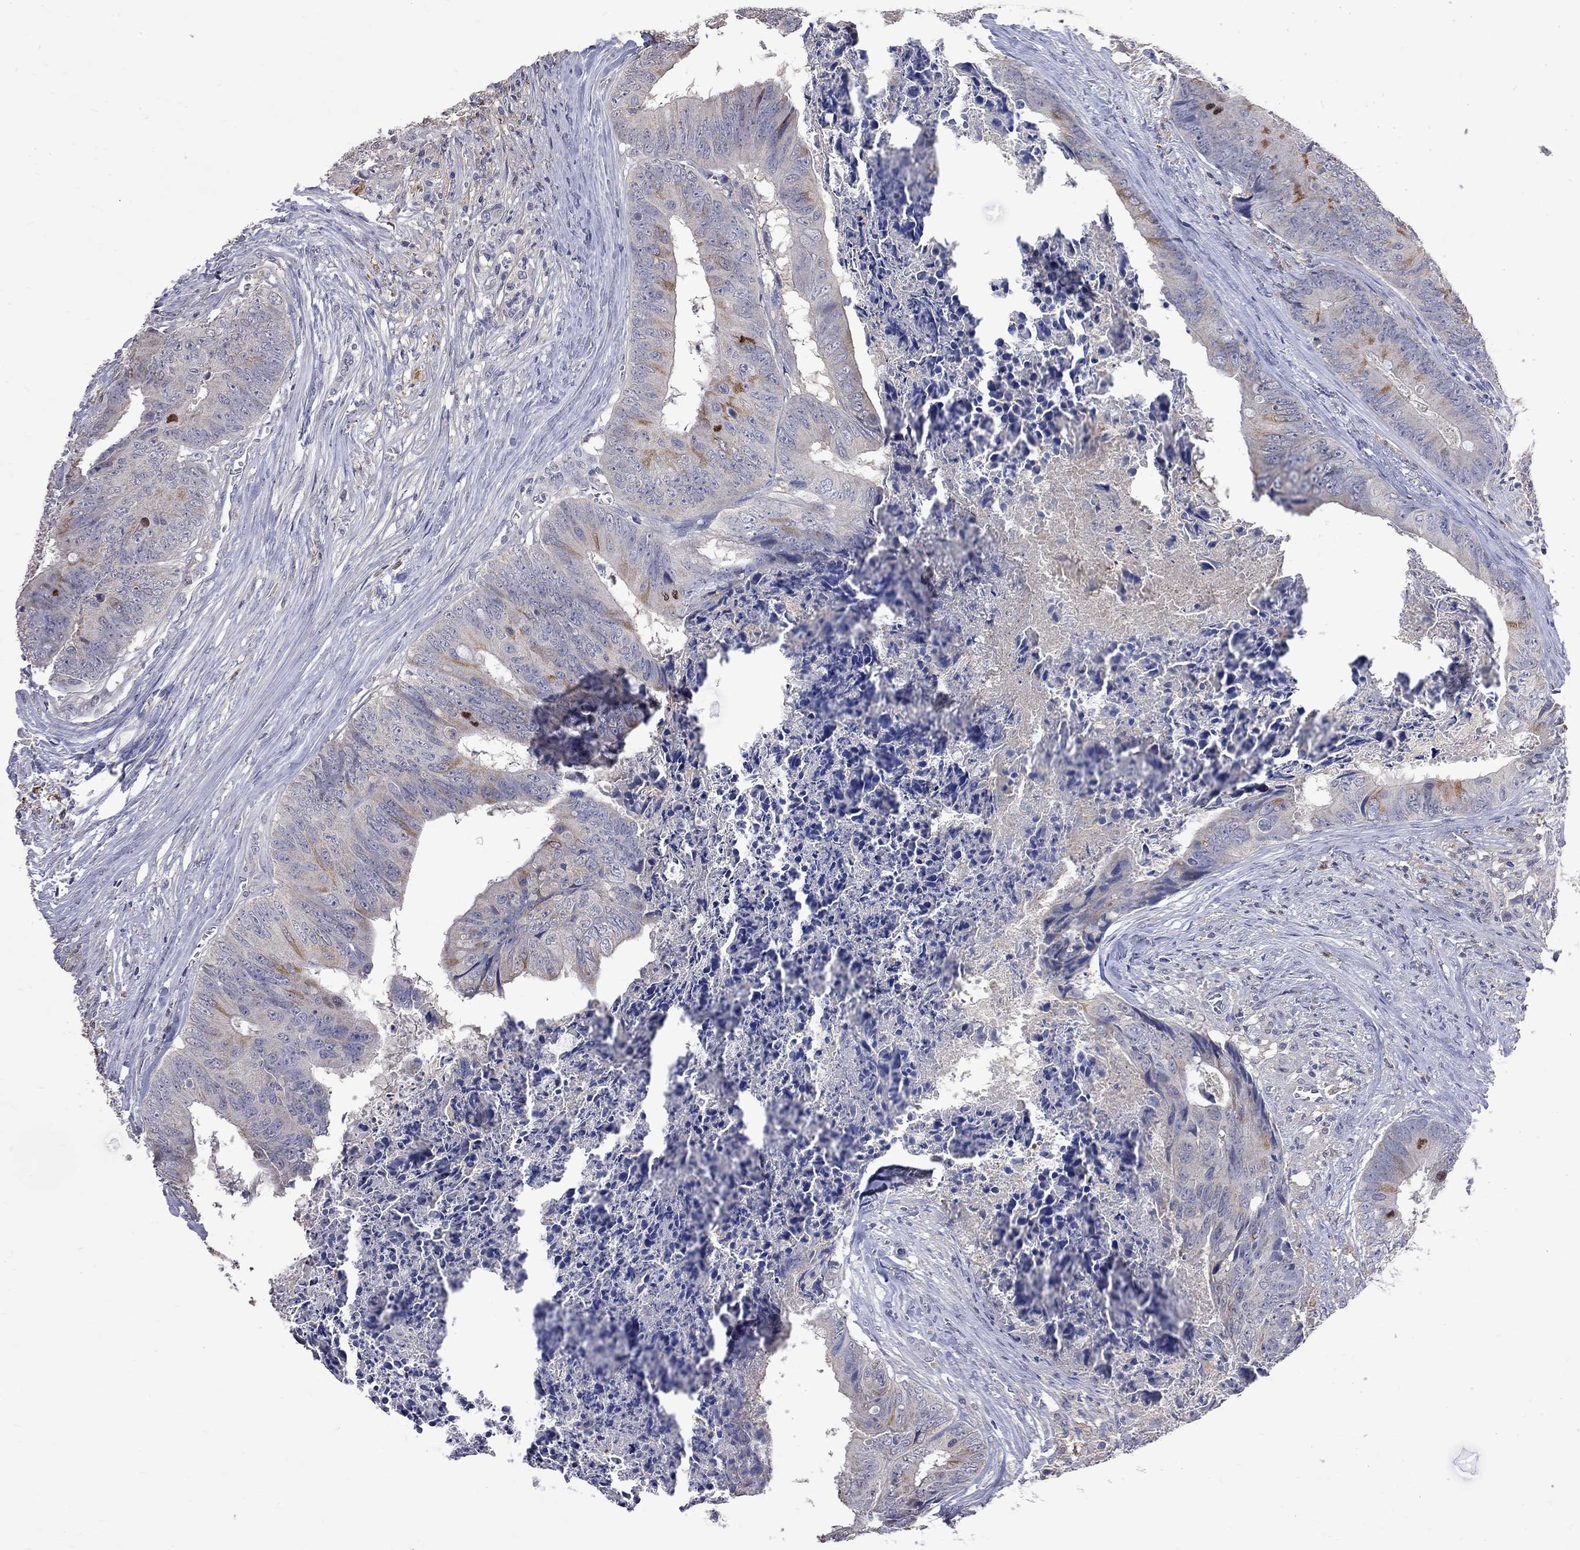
{"staining": {"intensity": "weak", "quantity": "<25%", "location": "cytoplasmic/membranous"}, "tissue": "colorectal cancer", "cell_type": "Tumor cells", "image_type": "cancer", "snomed": [{"axis": "morphology", "description": "Adenocarcinoma, NOS"}, {"axis": "topography", "description": "Colon"}], "caption": "Tumor cells are negative for protein expression in human colorectal adenocarcinoma.", "gene": "CKAP2", "patient": {"sex": "male", "age": 84}}